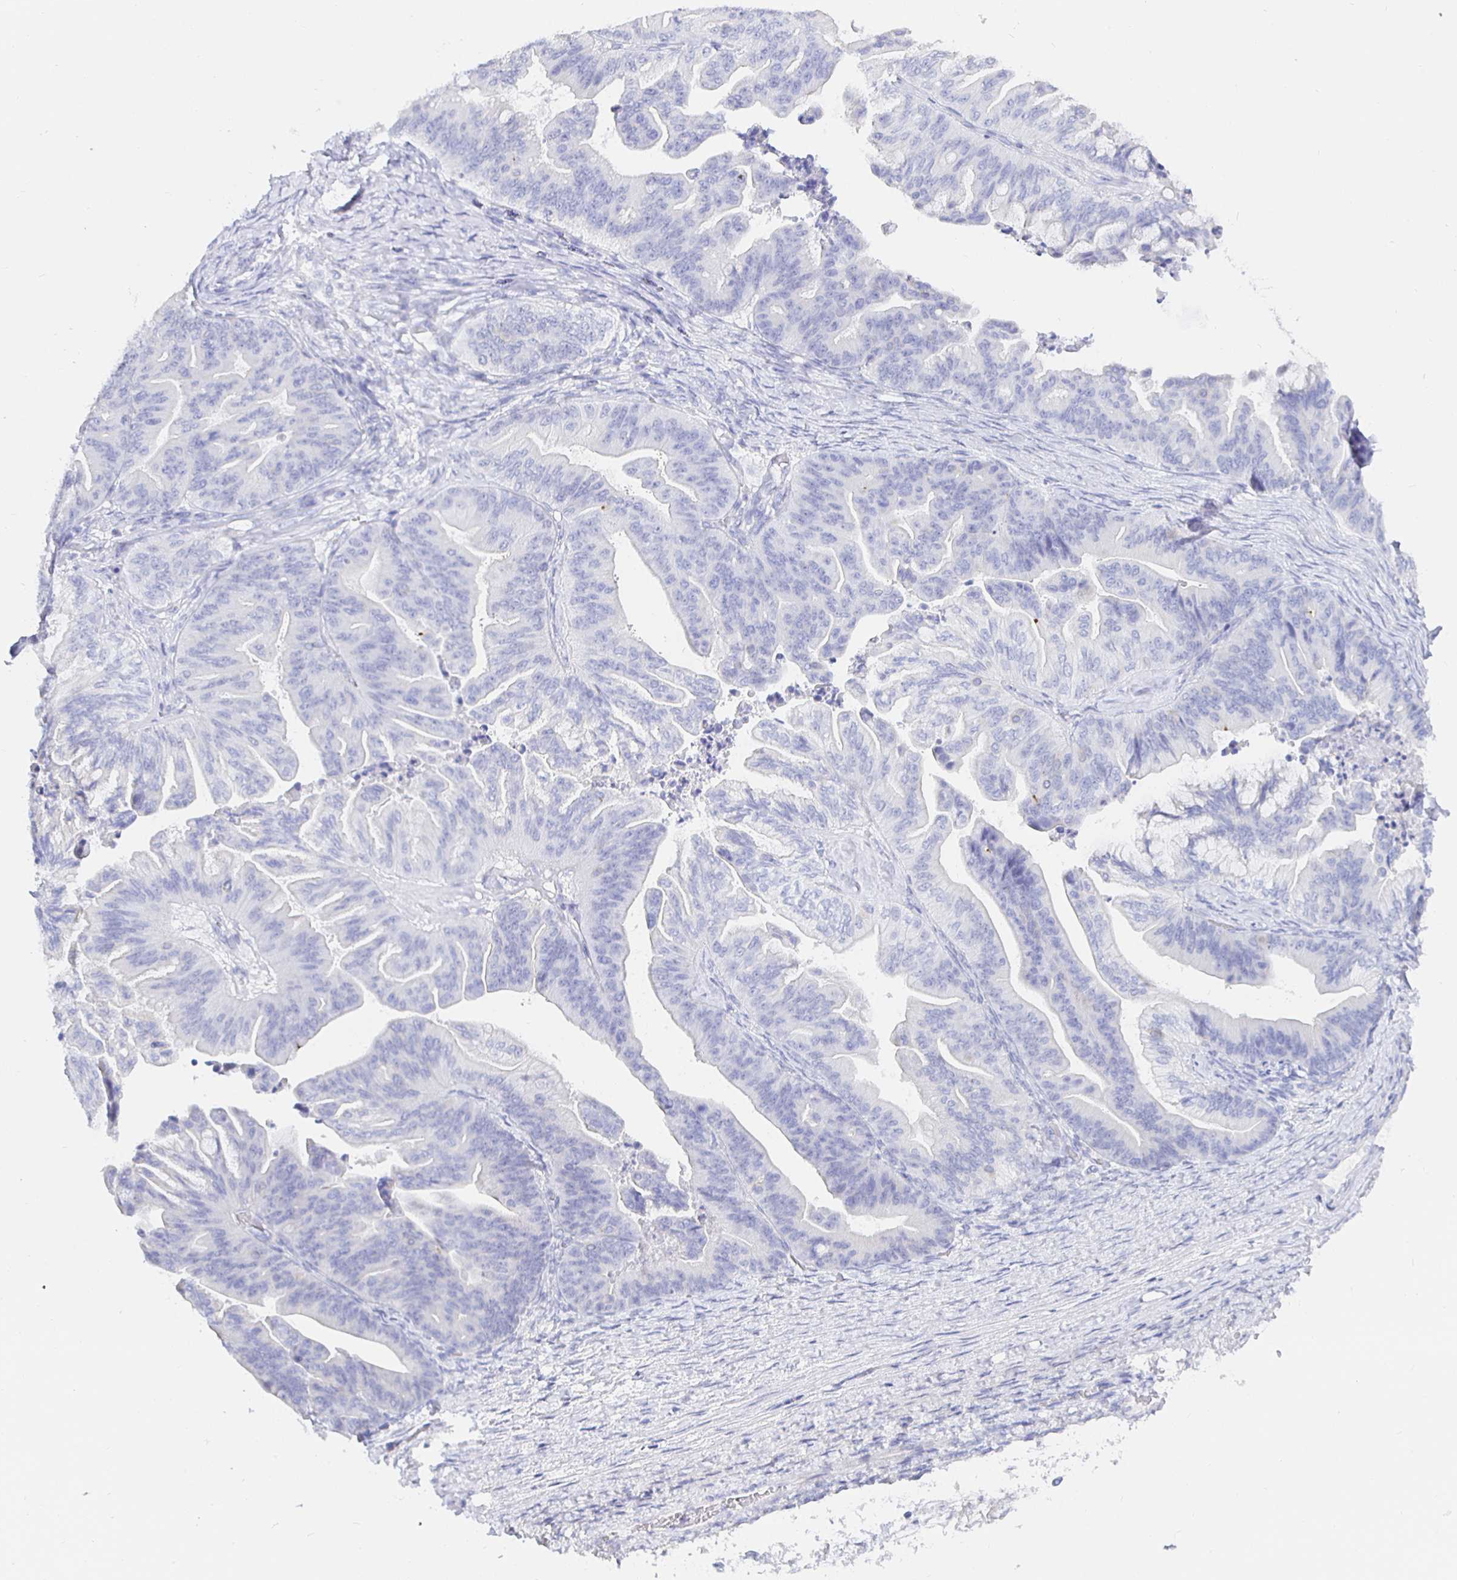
{"staining": {"intensity": "negative", "quantity": "none", "location": "none"}, "tissue": "ovarian cancer", "cell_type": "Tumor cells", "image_type": "cancer", "snomed": [{"axis": "morphology", "description": "Cystadenocarcinoma, mucinous, NOS"}, {"axis": "topography", "description": "Ovary"}], "caption": "IHC micrograph of neoplastic tissue: ovarian cancer (mucinous cystadenocarcinoma) stained with DAB (3,3'-diaminobenzidine) reveals no significant protein expression in tumor cells. Nuclei are stained in blue.", "gene": "UMOD", "patient": {"sex": "female", "age": 67}}